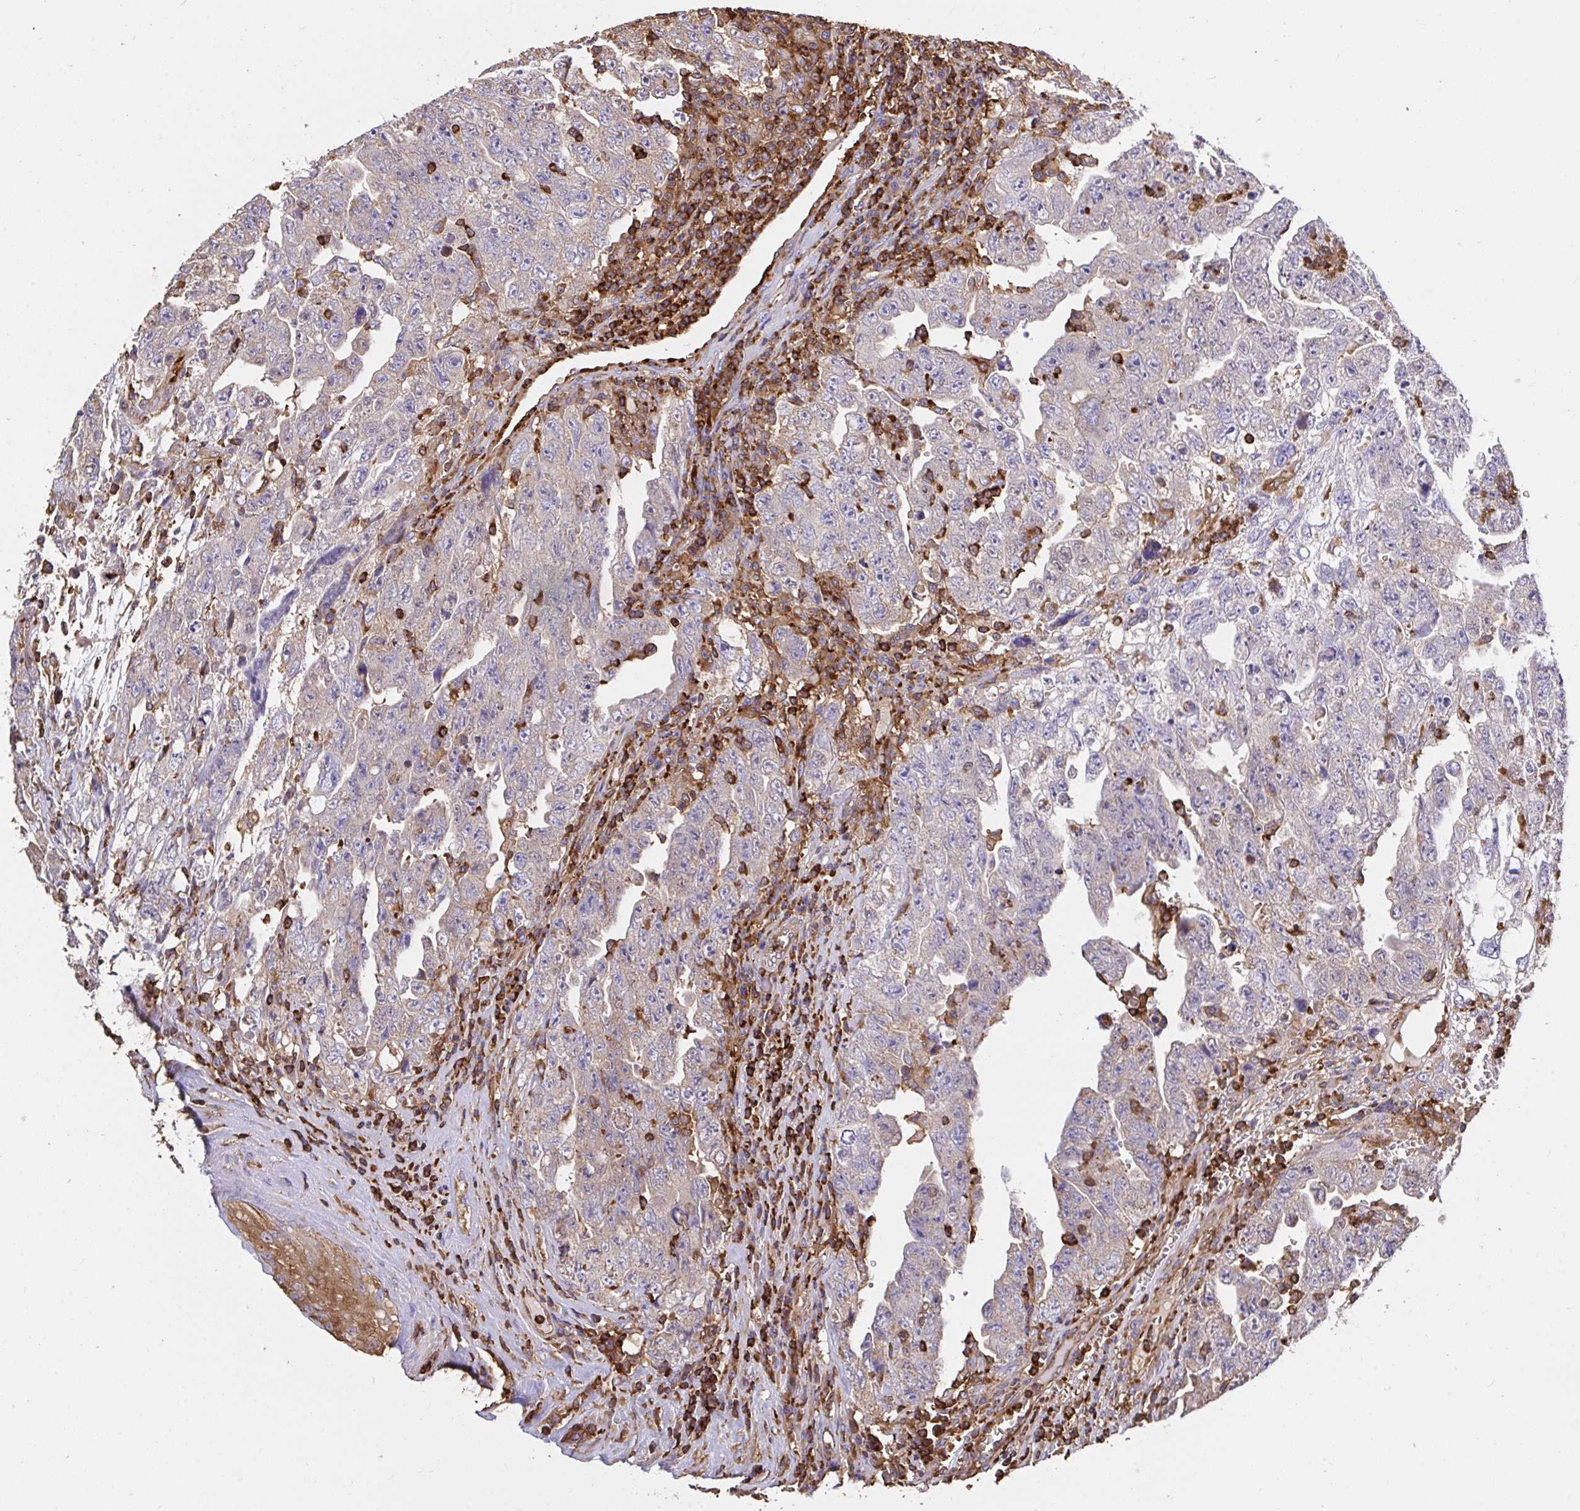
{"staining": {"intensity": "negative", "quantity": "none", "location": "none"}, "tissue": "testis cancer", "cell_type": "Tumor cells", "image_type": "cancer", "snomed": [{"axis": "morphology", "description": "Carcinoma, Embryonal, NOS"}, {"axis": "topography", "description": "Testis"}], "caption": "Tumor cells are negative for brown protein staining in testis cancer.", "gene": "CFL1", "patient": {"sex": "male", "age": 28}}